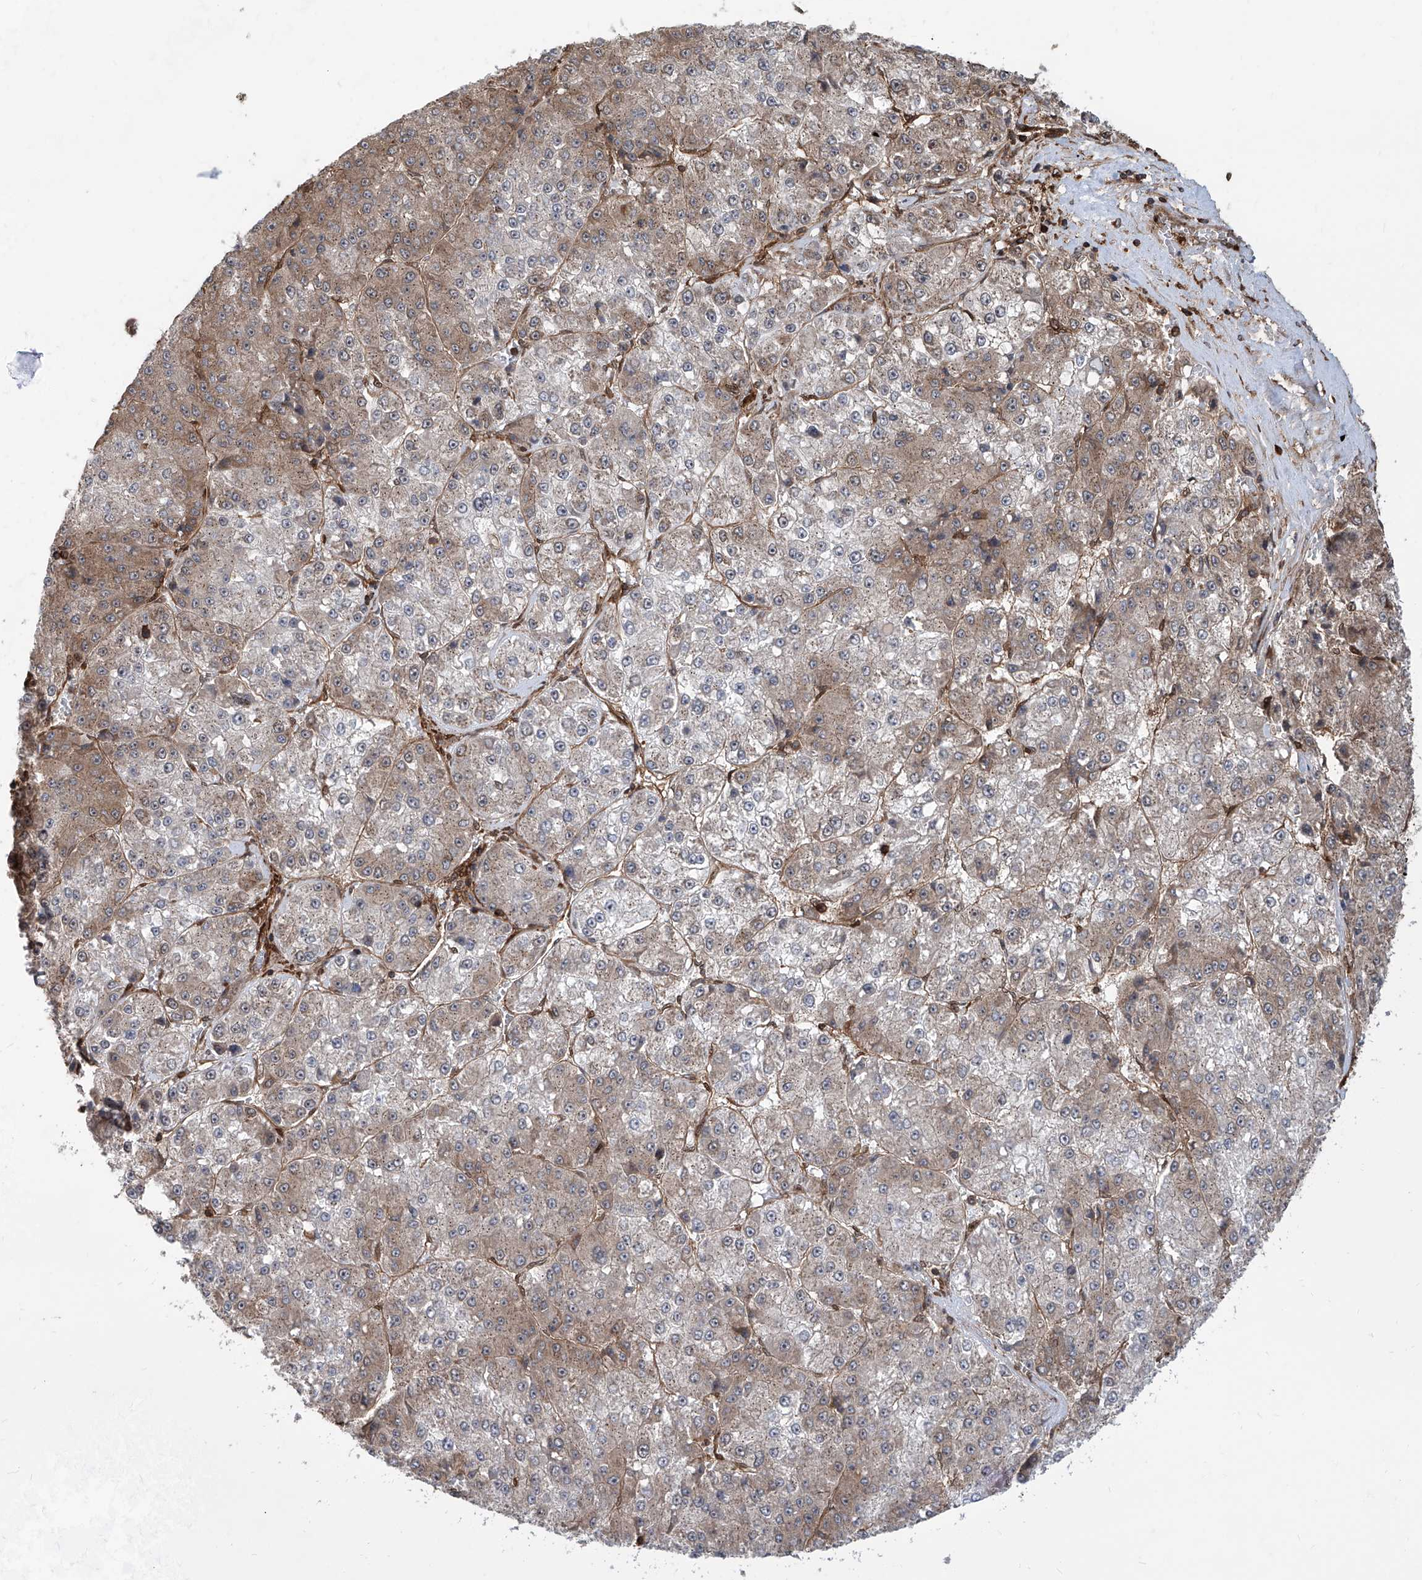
{"staining": {"intensity": "weak", "quantity": "25%-75%", "location": "cytoplasmic/membranous"}, "tissue": "liver cancer", "cell_type": "Tumor cells", "image_type": "cancer", "snomed": [{"axis": "morphology", "description": "Carcinoma, Hepatocellular, NOS"}, {"axis": "topography", "description": "Liver"}], "caption": "This image shows hepatocellular carcinoma (liver) stained with immunohistochemistry (IHC) to label a protein in brown. The cytoplasmic/membranous of tumor cells show weak positivity for the protein. Nuclei are counter-stained blue.", "gene": "MAGED2", "patient": {"sex": "female", "age": 73}}